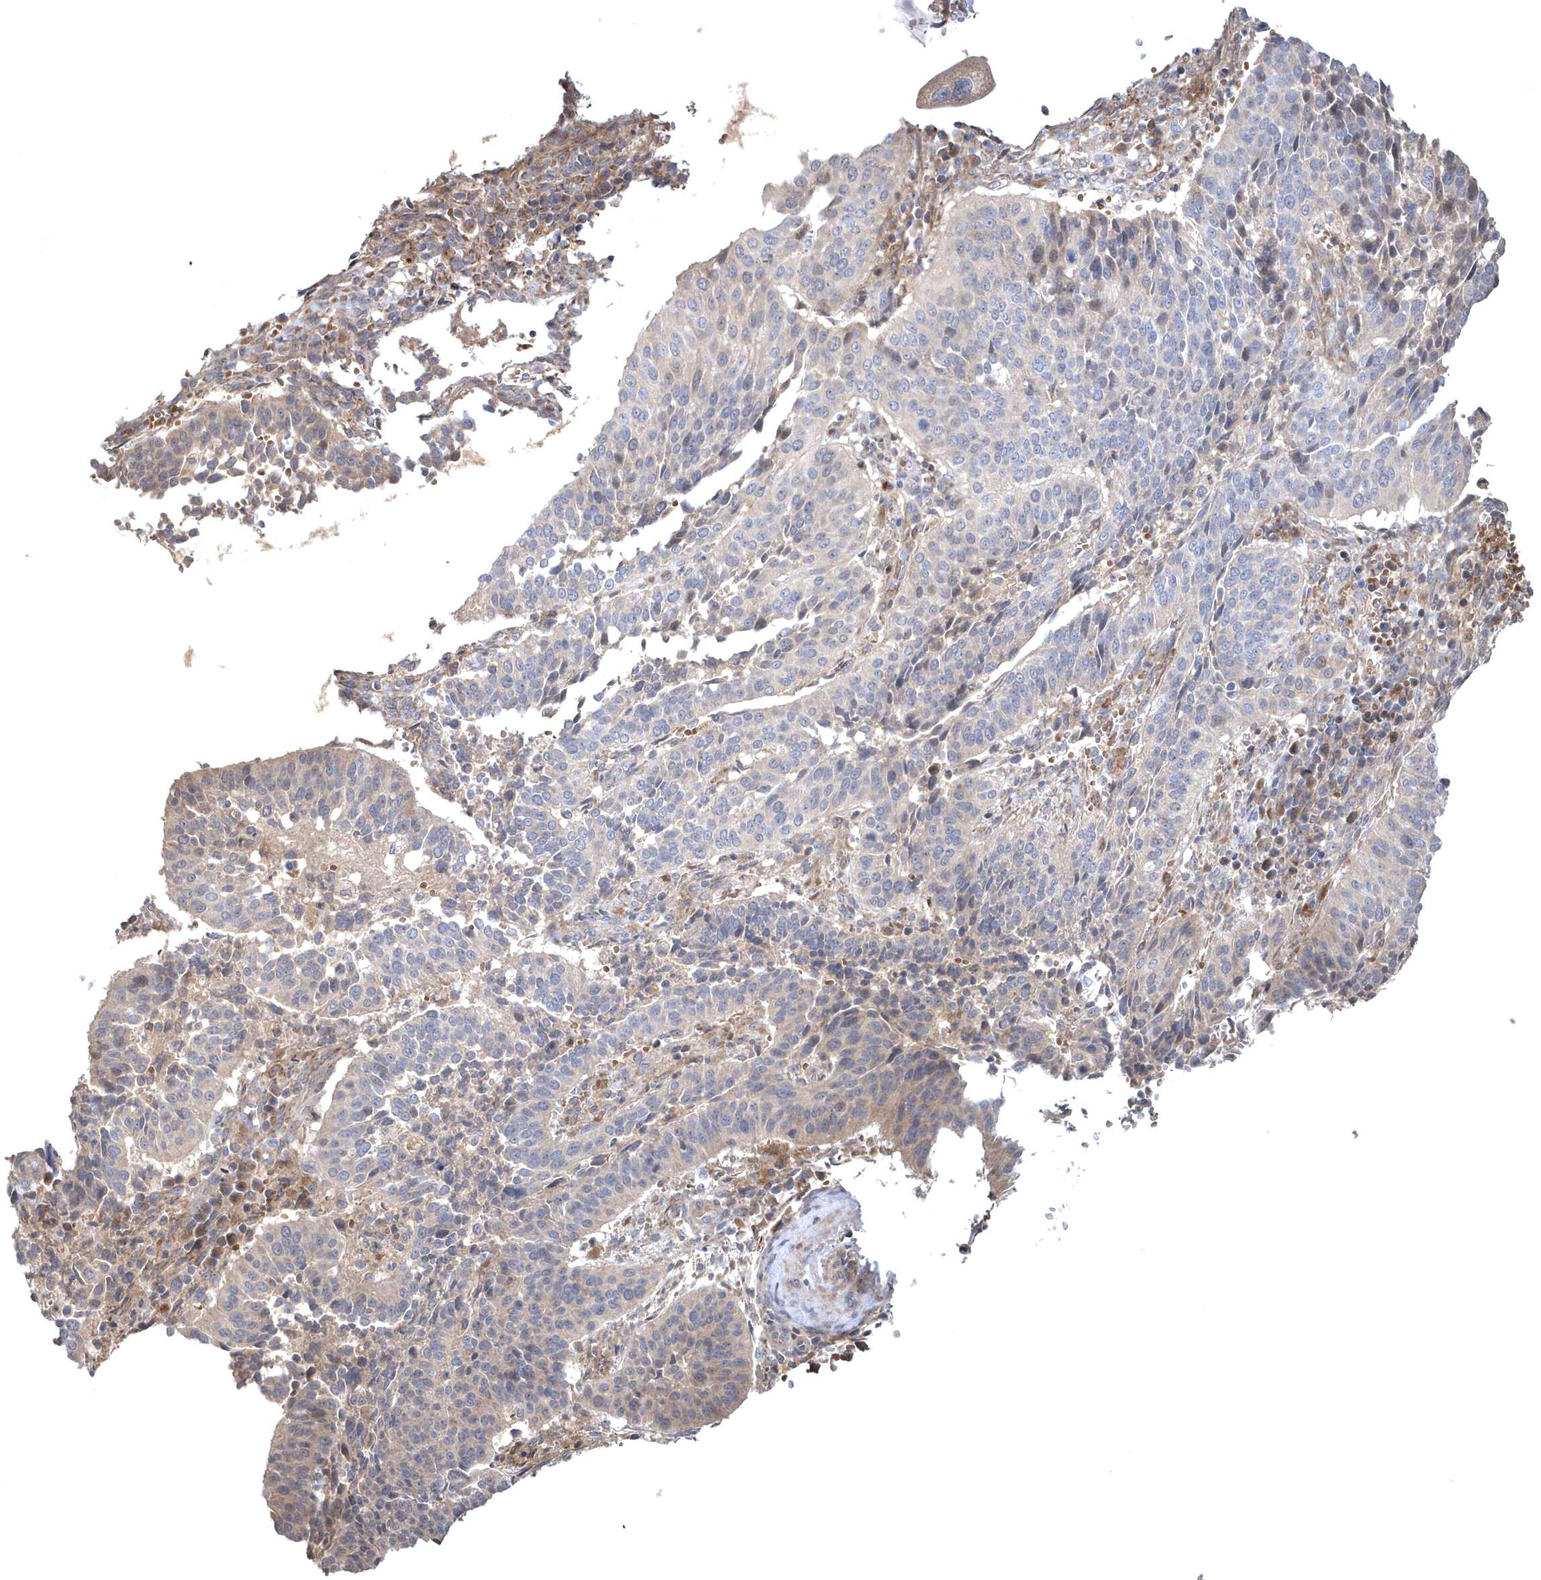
{"staining": {"intensity": "weak", "quantity": "<25%", "location": "cytoplasmic/membranous"}, "tissue": "cervical cancer", "cell_type": "Tumor cells", "image_type": "cancer", "snomed": [{"axis": "morphology", "description": "Normal tissue, NOS"}, {"axis": "morphology", "description": "Squamous cell carcinoma, NOS"}, {"axis": "topography", "description": "Cervix"}], "caption": "Immunohistochemistry of human cervical squamous cell carcinoma shows no expression in tumor cells.", "gene": "HMGCS1", "patient": {"sex": "female", "age": 39}}